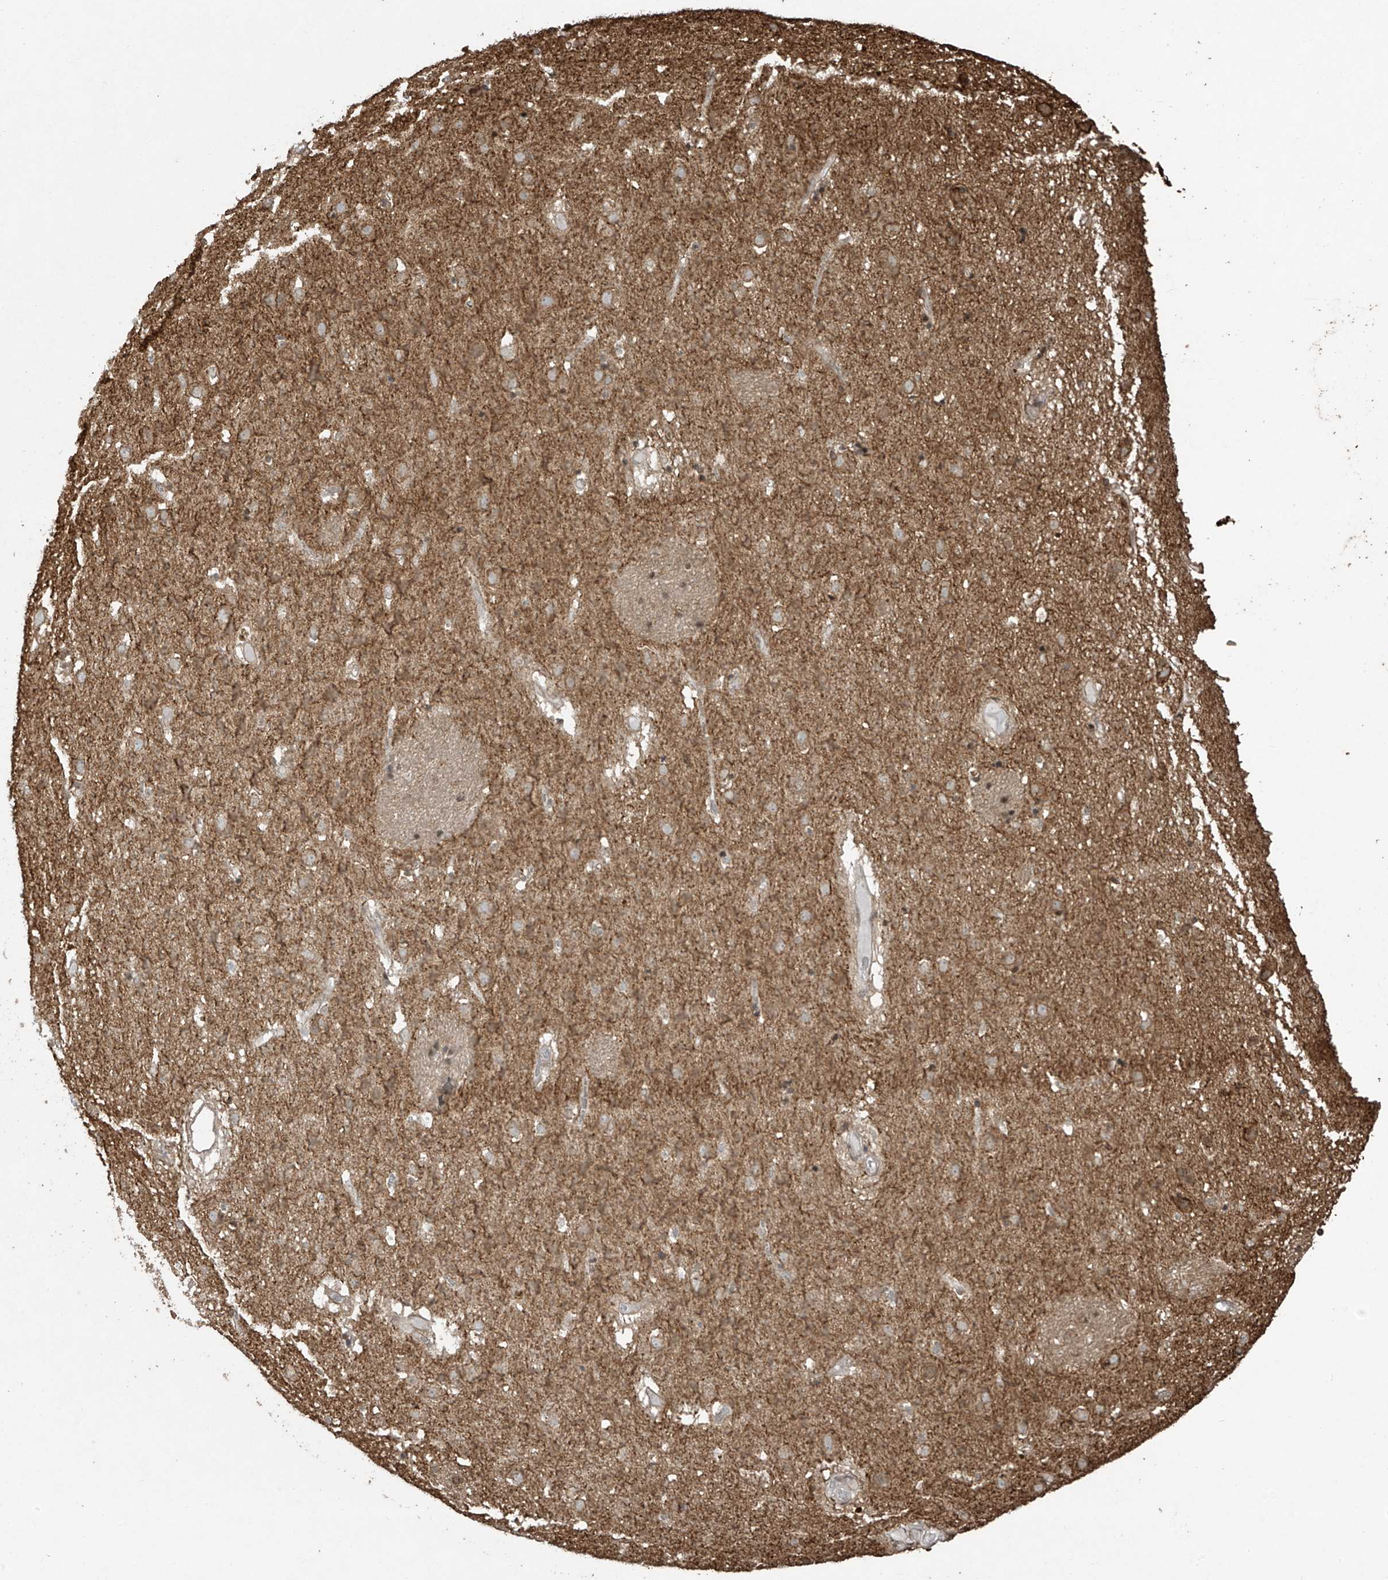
{"staining": {"intensity": "moderate", "quantity": "<25%", "location": "cytoplasmic/membranous"}, "tissue": "caudate", "cell_type": "Glial cells", "image_type": "normal", "snomed": [{"axis": "morphology", "description": "Normal tissue, NOS"}, {"axis": "topography", "description": "Lateral ventricle wall"}], "caption": "Caudate stained with DAB (3,3'-diaminobenzidine) immunohistochemistry (IHC) demonstrates low levels of moderate cytoplasmic/membranous expression in about <25% of glial cells.", "gene": "TTC22", "patient": {"sex": "male", "age": 70}}